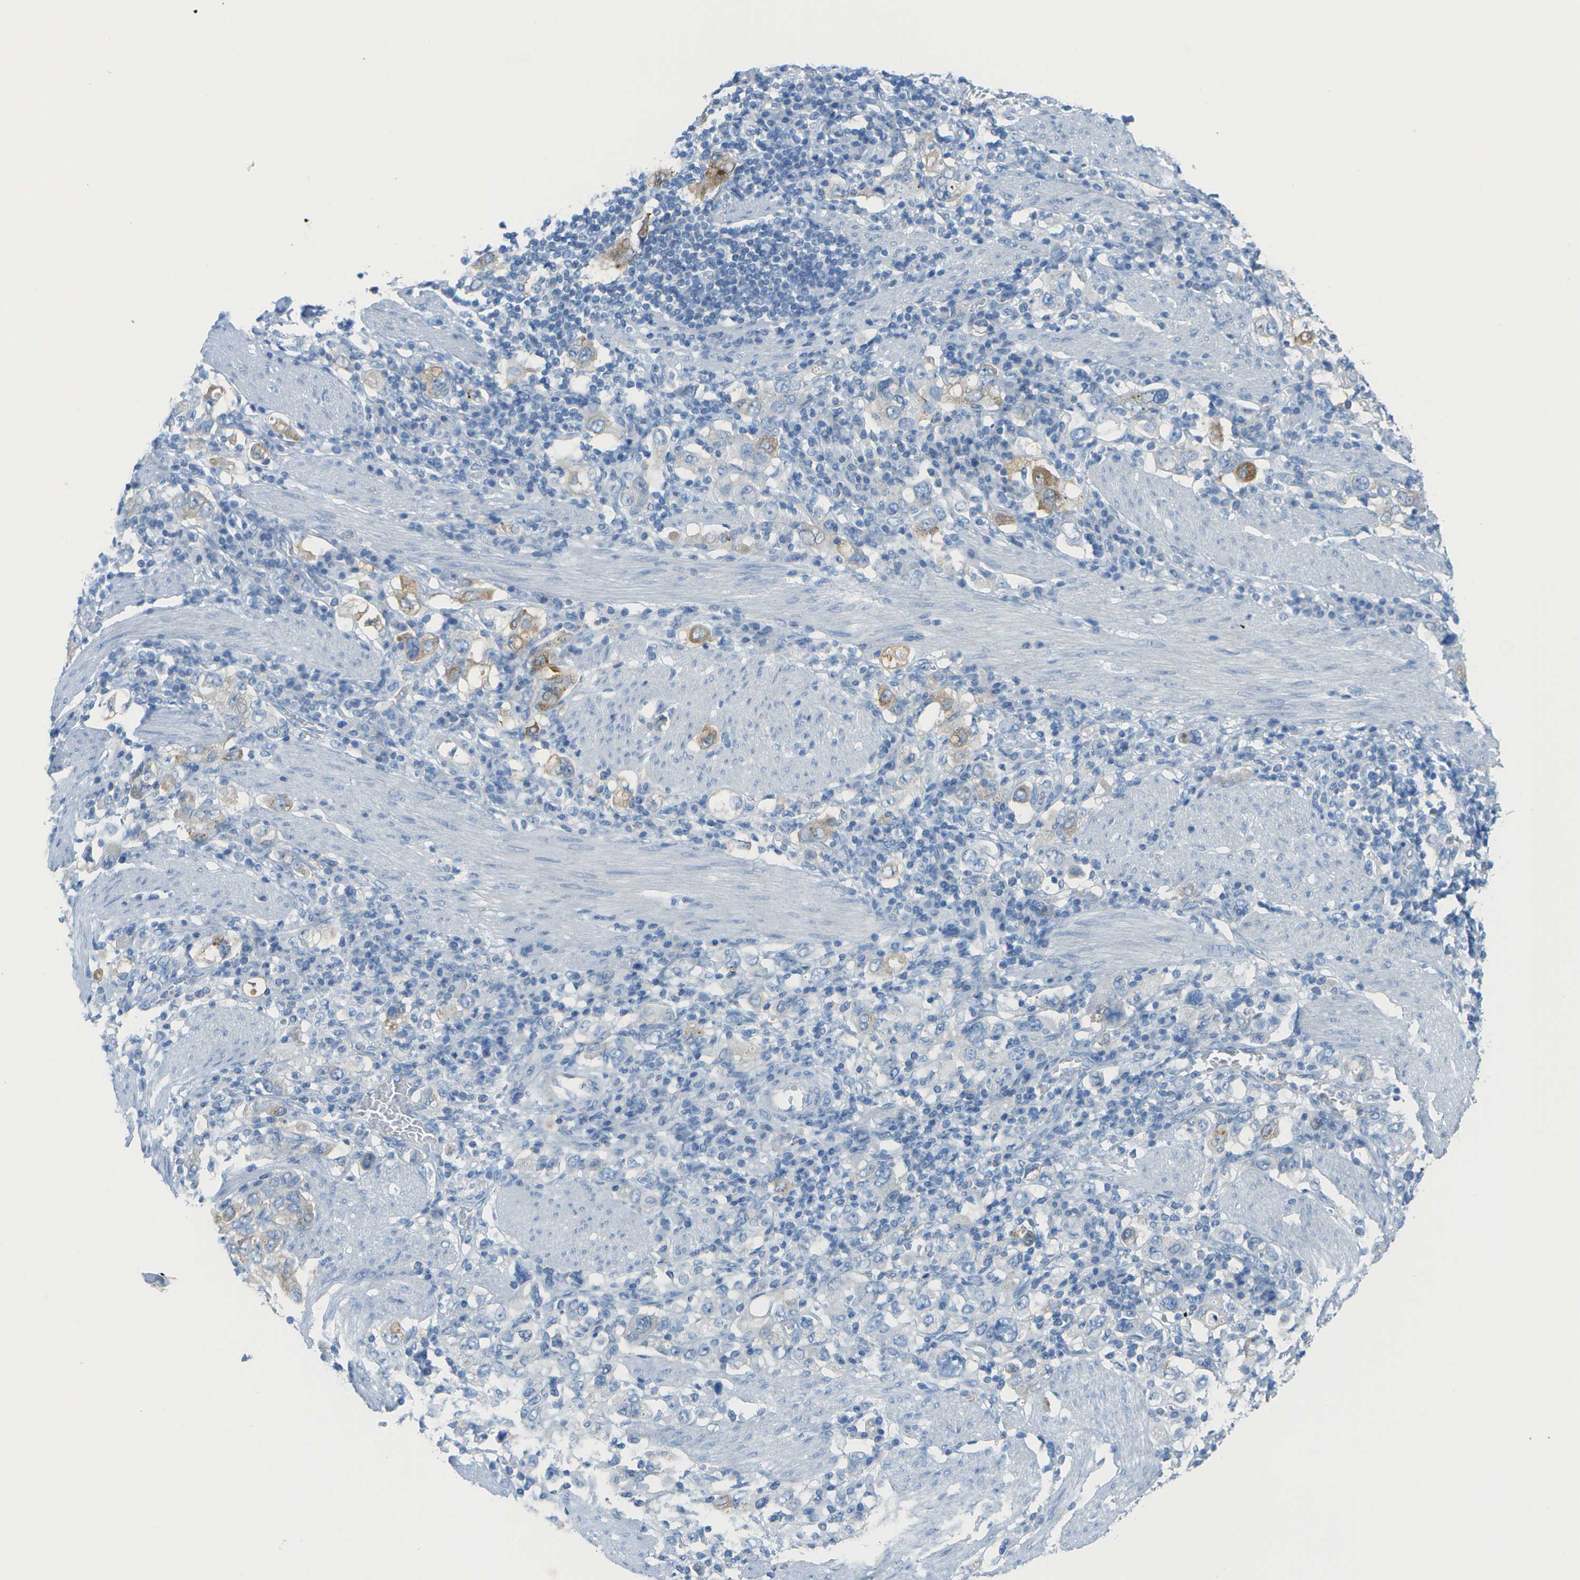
{"staining": {"intensity": "negative", "quantity": "none", "location": "none"}, "tissue": "stomach cancer", "cell_type": "Tumor cells", "image_type": "cancer", "snomed": [{"axis": "morphology", "description": "Adenocarcinoma, NOS"}, {"axis": "topography", "description": "Stomach, upper"}], "caption": "Immunohistochemistry (IHC) histopathology image of stomach cancer stained for a protein (brown), which shows no staining in tumor cells.", "gene": "CD46", "patient": {"sex": "male", "age": 62}}